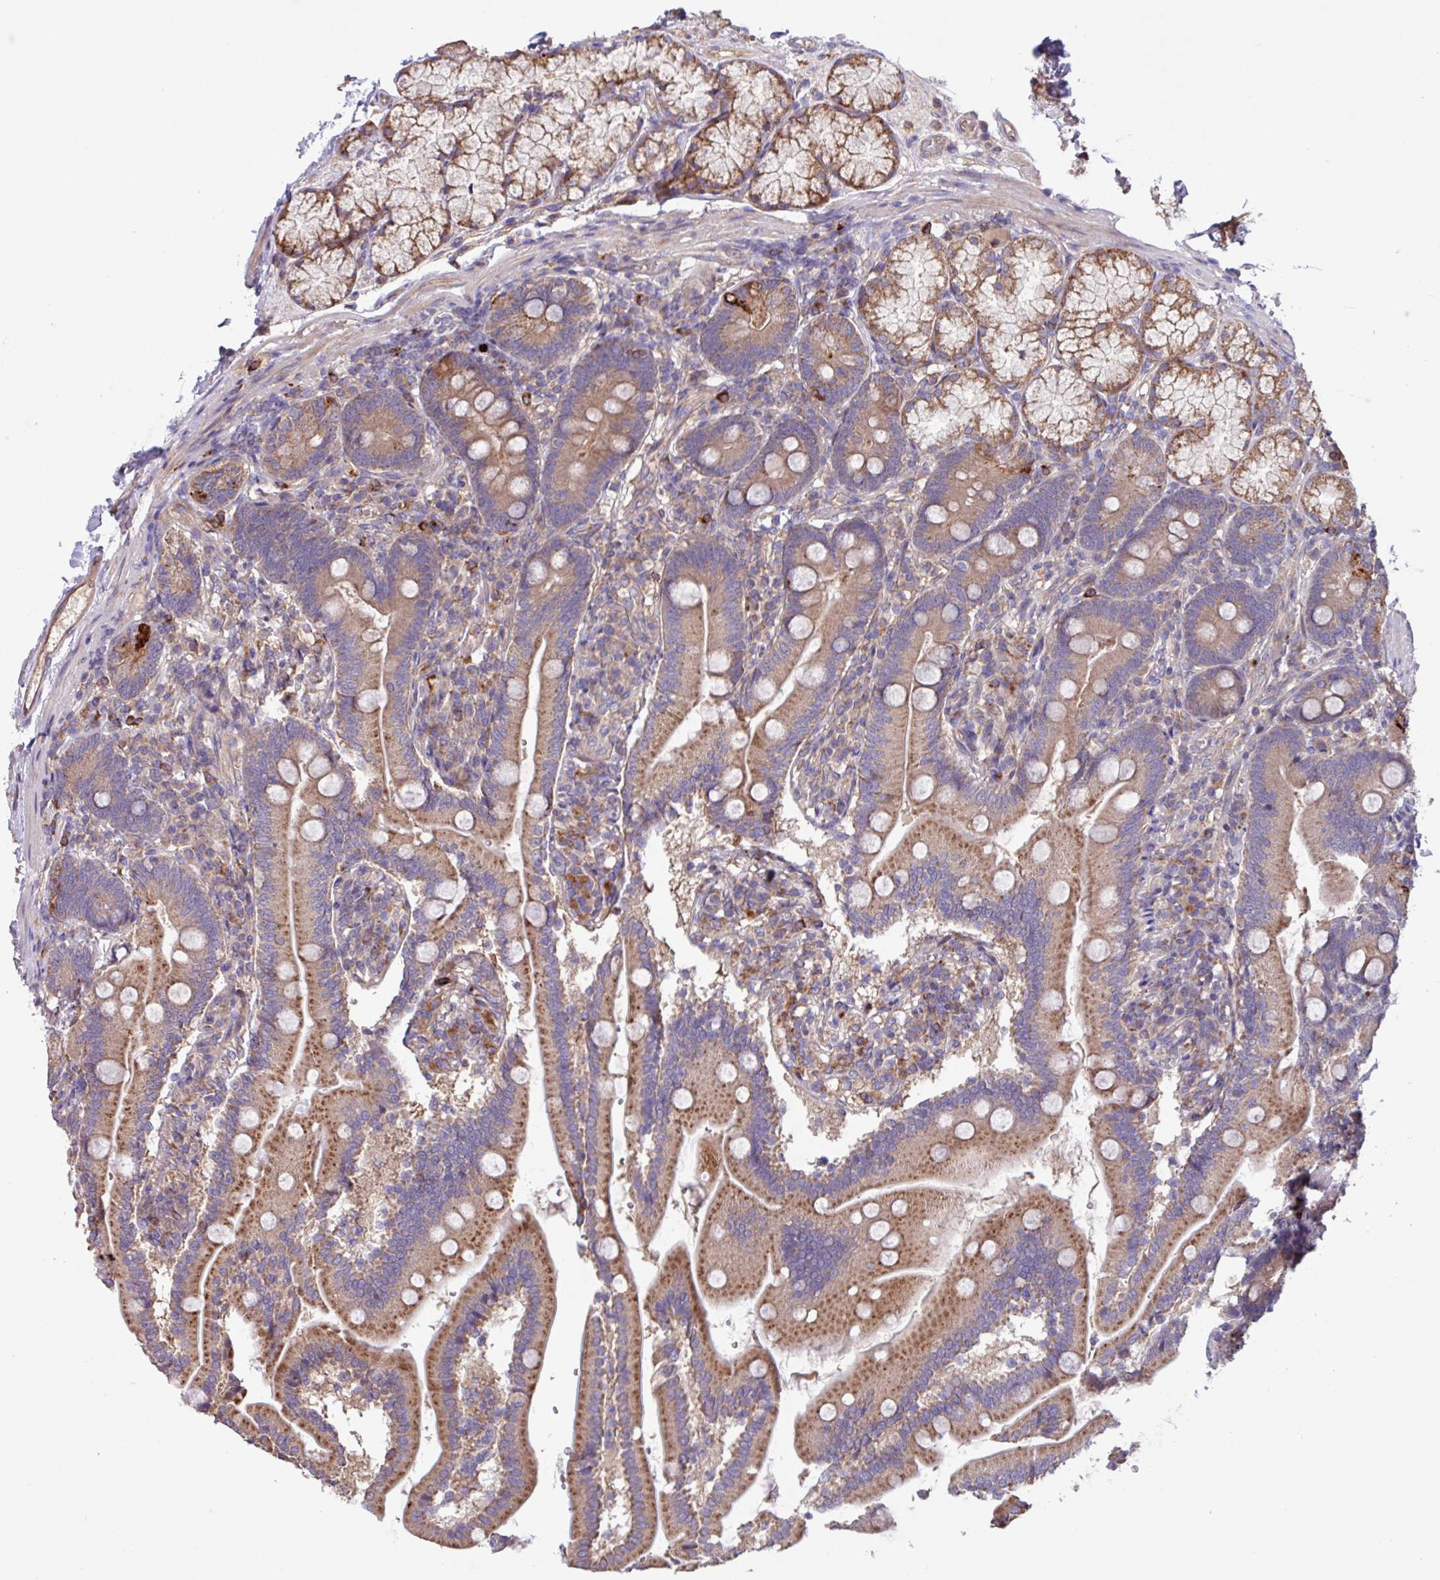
{"staining": {"intensity": "strong", "quantity": ">75%", "location": "cytoplasmic/membranous"}, "tissue": "duodenum", "cell_type": "Glandular cells", "image_type": "normal", "snomed": [{"axis": "morphology", "description": "Normal tissue, NOS"}, {"axis": "topography", "description": "Duodenum"}], "caption": "Glandular cells display high levels of strong cytoplasmic/membranous positivity in about >75% of cells in unremarkable duodenum.", "gene": "PTPRQ", "patient": {"sex": "female", "age": 67}}